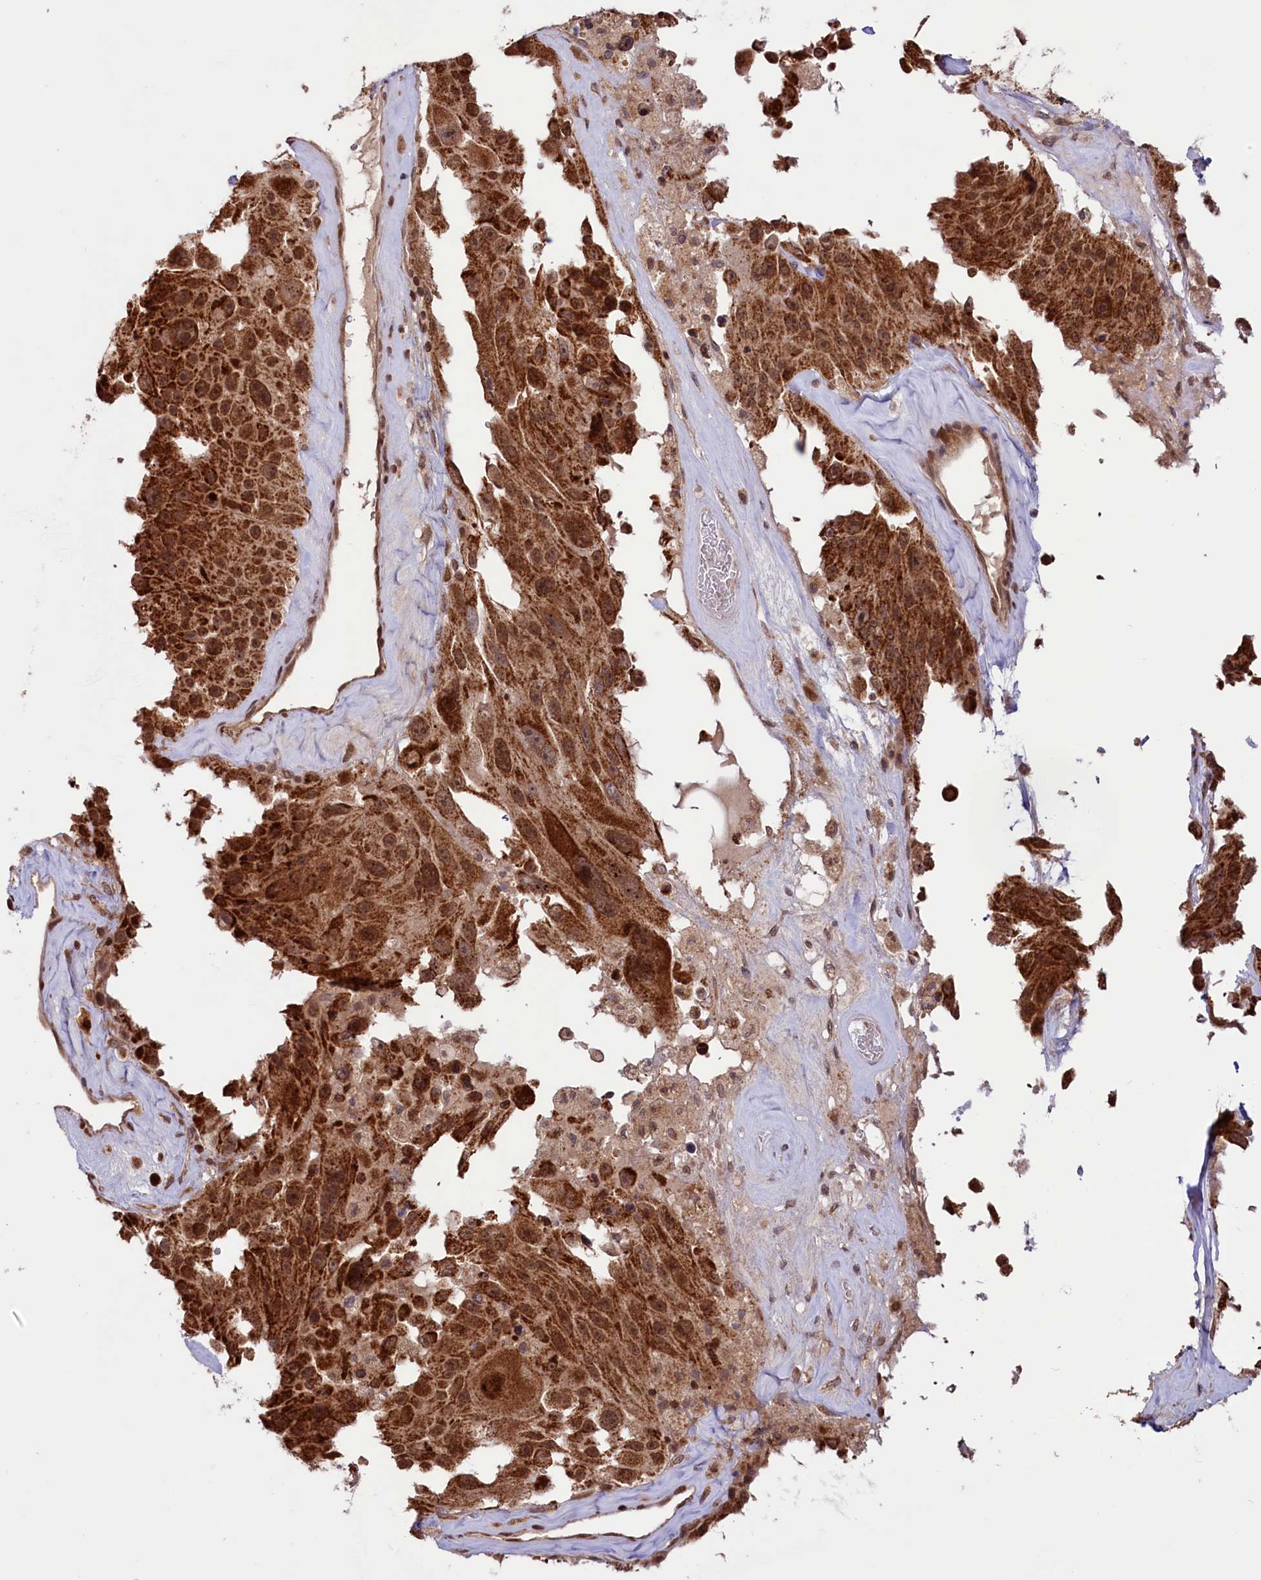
{"staining": {"intensity": "strong", "quantity": ">75%", "location": "cytoplasmic/membranous,nuclear"}, "tissue": "melanoma", "cell_type": "Tumor cells", "image_type": "cancer", "snomed": [{"axis": "morphology", "description": "Malignant melanoma, Metastatic site"}, {"axis": "topography", "description": "Lymph node"}], "caption": "Immunohistochemistry histopathology image of malignant melanoma (metastatic site) stained for a protein (brown), which exhibits high levels of strong cytoplasmic/membranous and nuclear positivity in approximately >75% of tumor cells.", "gene": "PHC3", "patient": {"sex": "male", "age": 62}}